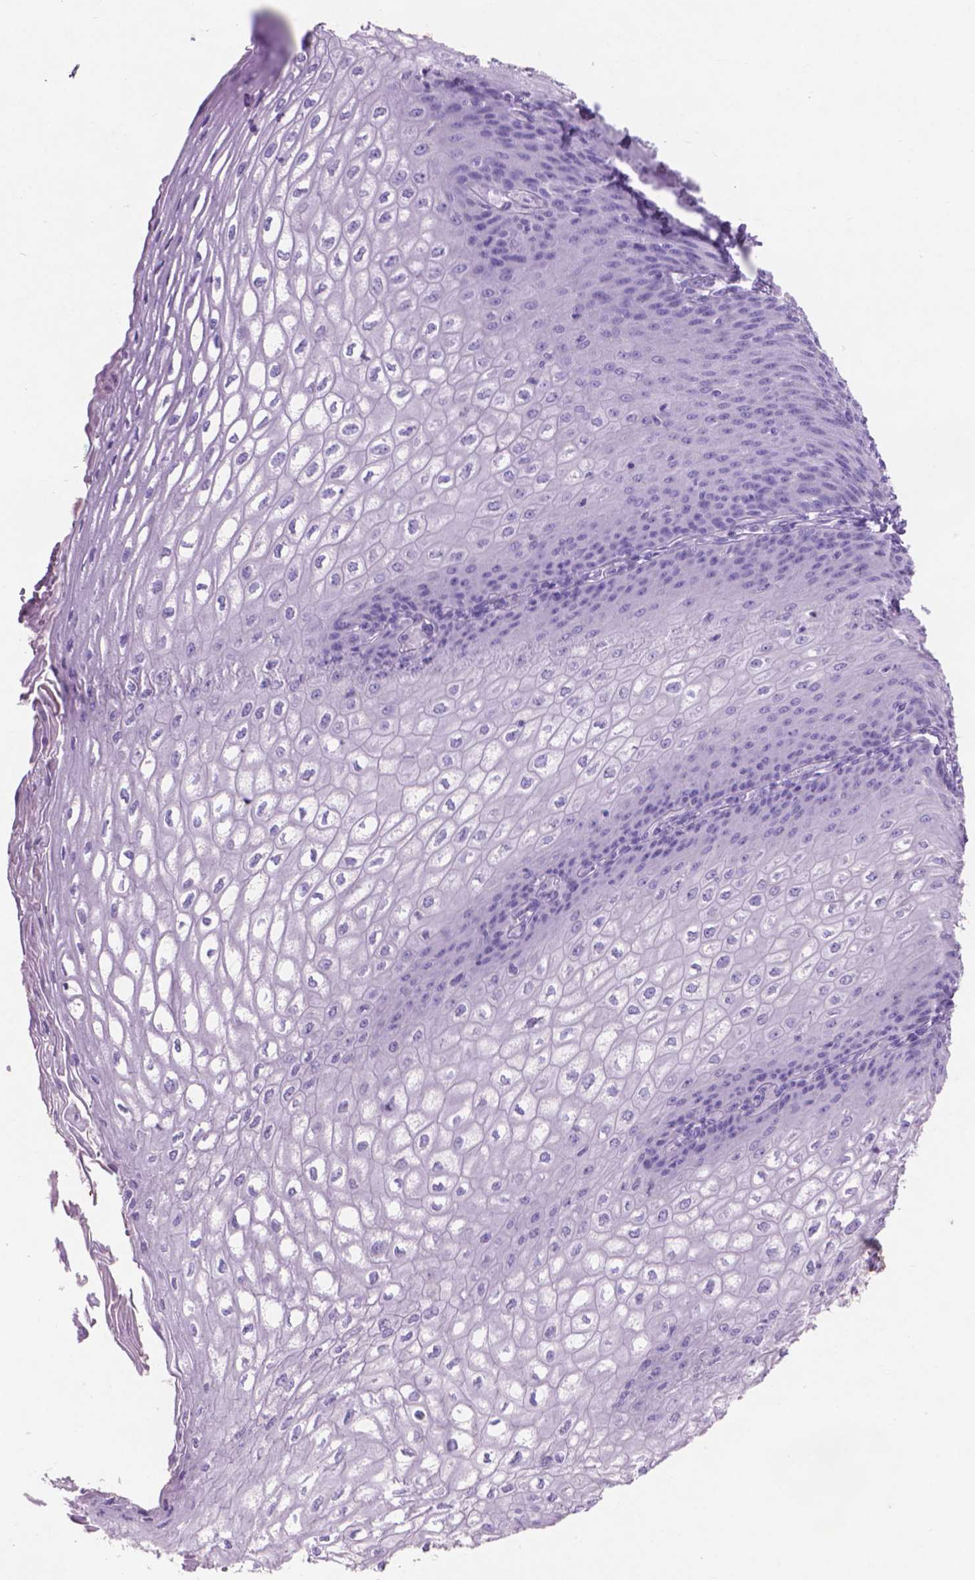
{"staining": {"intensity": "negative", "quantity": "none", "location": "none"}, "tissue": "esophagus", "cell_type": "Squamous epithelial cells", "image_type": "normal", "snomed": [{"axis": "morphology", "description": "Normal tissue, NOS"}, {"axis": "topography", "description": "Esophagus"}], "caption": "An image of esophagus stained for a protein displays no brown staining in squamous epithelial cells.", "gene": "AQP10", "patient": {"sex": "male", "age": 58}}